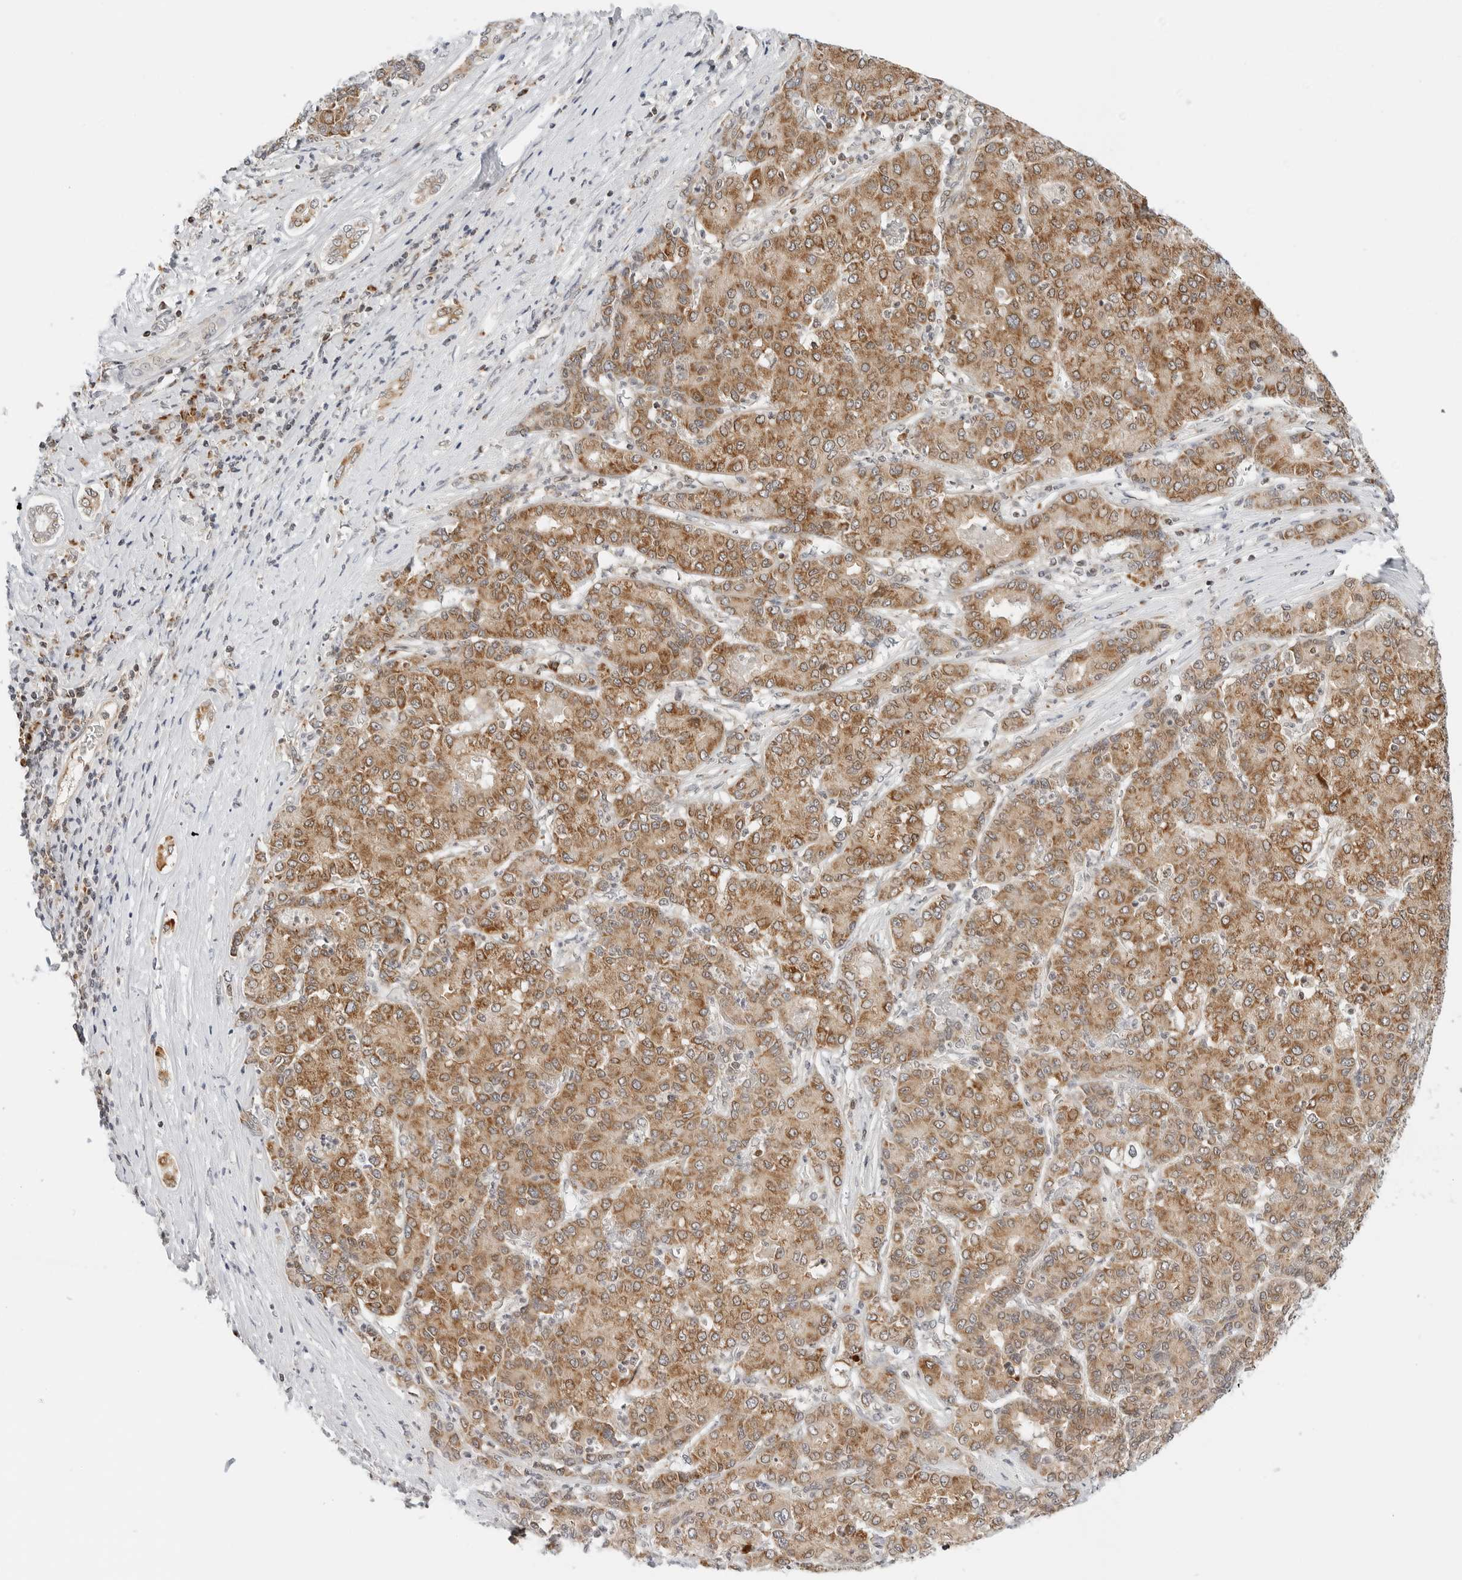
{"staining": {"intensity": "moderate", "quantity": ">75%", "location": "cytoplasmic/membranous"}, "tissue": "liver cancer", "cell_type": "Tumor cells", "image_type": "cancer", "snomed": [{"axis": "morphology", "description": "Carcinoma, Hepatocellular, NOS"}, {"axis": "topography", "description": "Liver"}], "caption": "The immunohistochemical stain labels moderate cytoplasmic/membranous expression in tumor cells of liver cancer (hepatocellular carcinoma) tissue.", "gene": "DYRK4", "patient": {"sex": "male", "age": 65}}